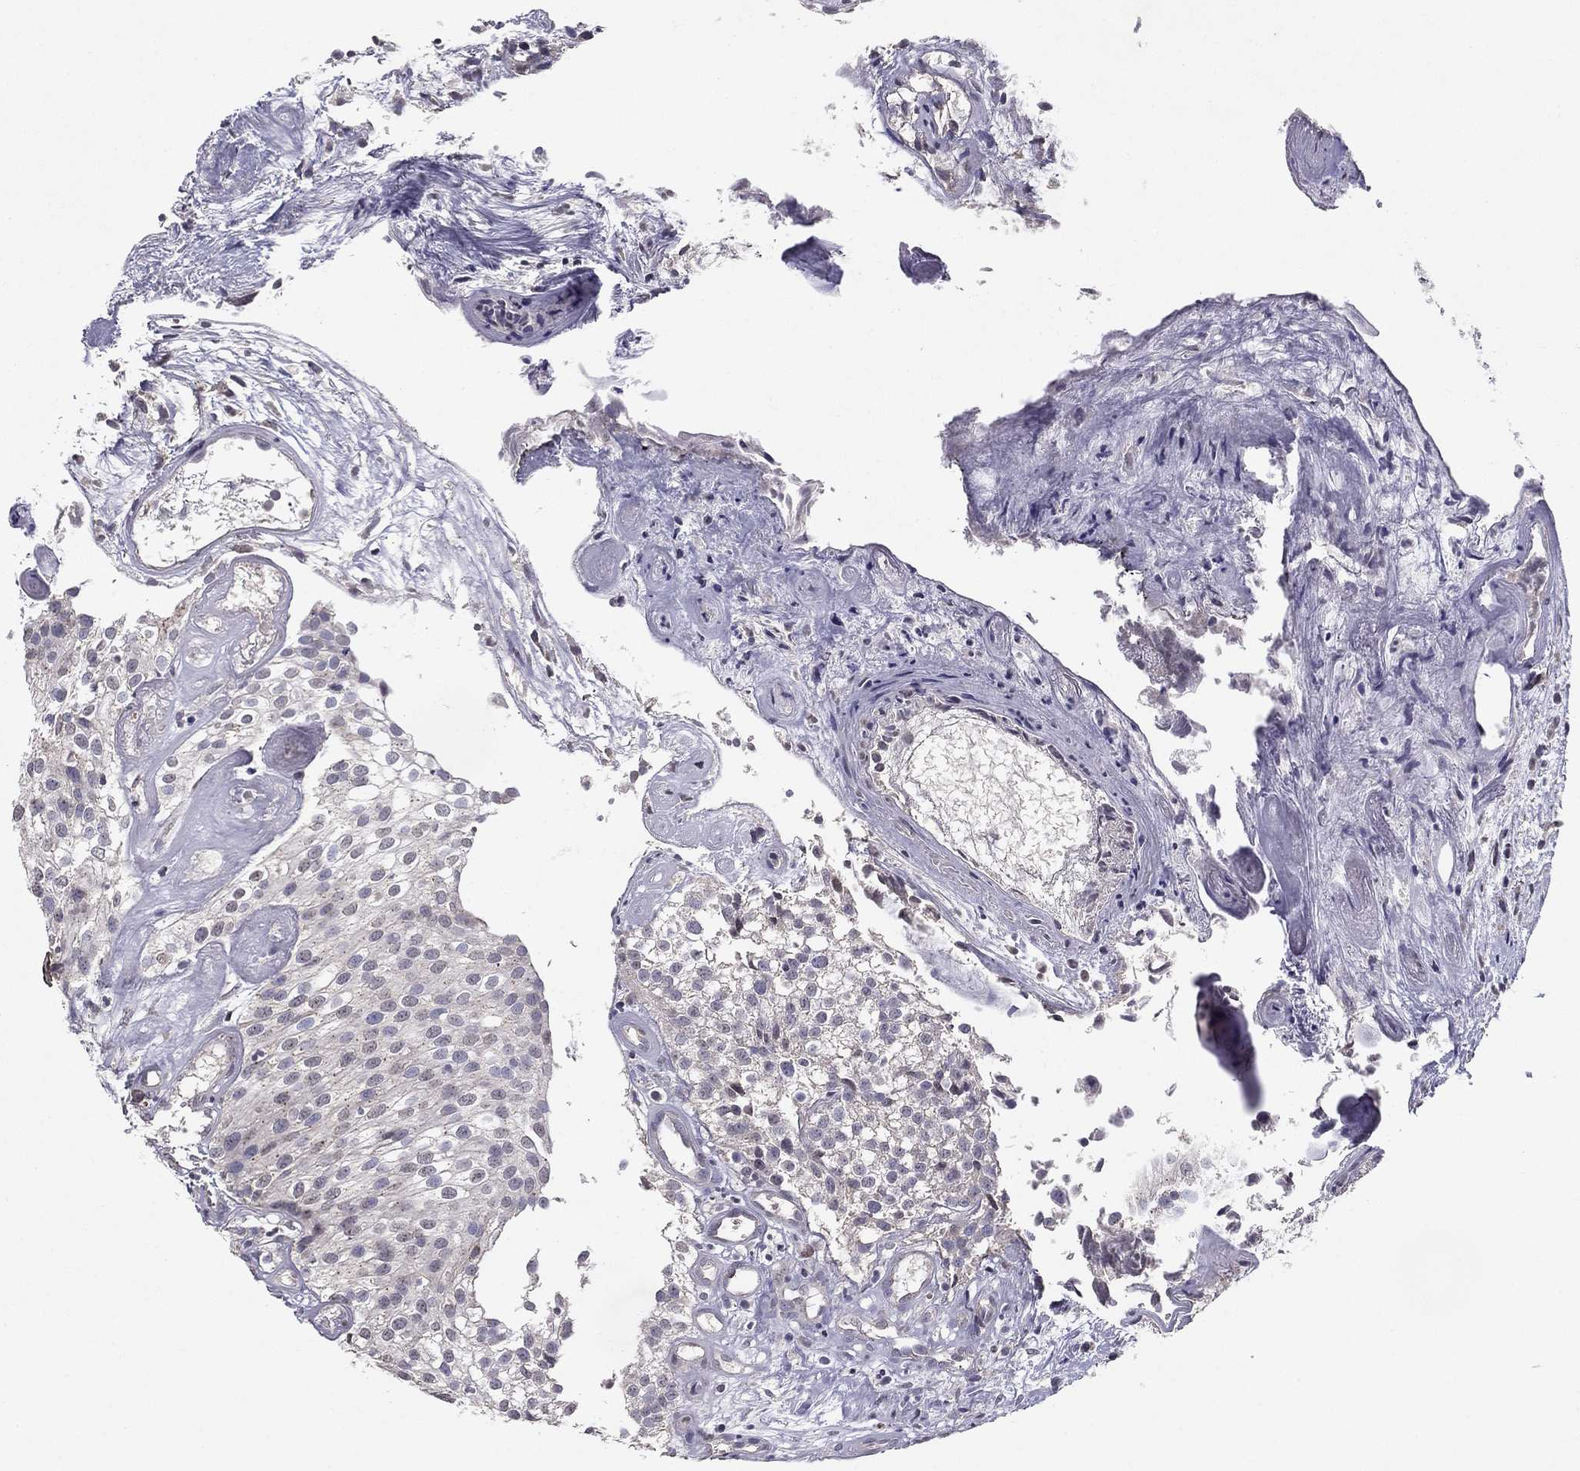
{"staining": {"intensity": "negative", "quantity": "none", "location": "none"}, "tissue": "urothelial cancer", "cell_type": "Tumor cells", "image_type": "cancer", "snomed": [{"axis": "morphology", "description": "Urothelial carcinoma, High grade"}, {"axis": "topography", "description": "Urinary bladder"}], "caption": "There is no significant staining in tumor cells of urothelial cancer.", "gene": "HCN1", "patient": {"sex": "female", "age": 79}}